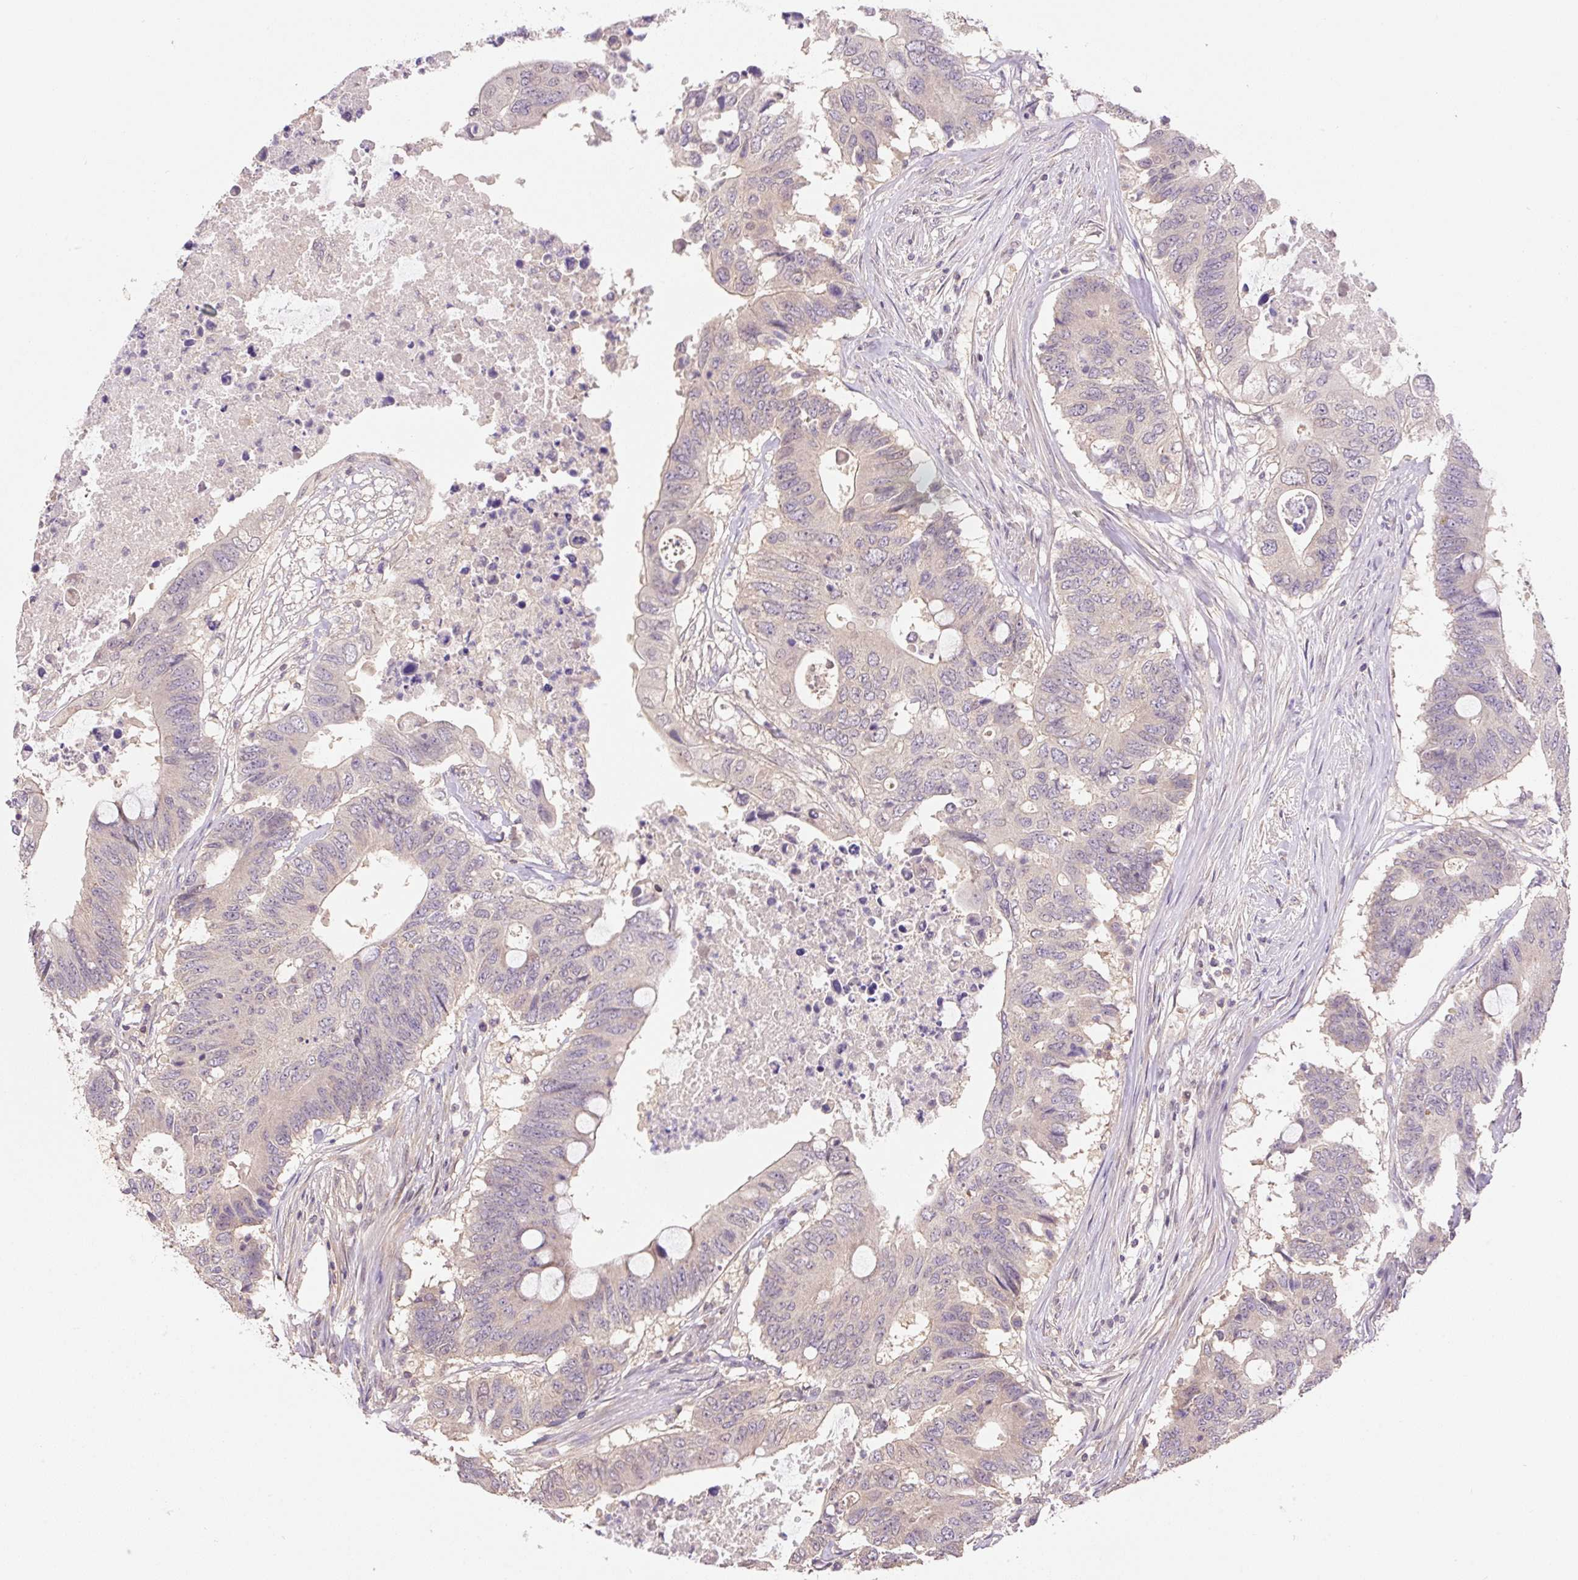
{"staining": {"intensity": "negative", "quantity": "none", "location": "none"}, "tissue": "colorectal cancer", "cell_type": "Tumor cells", "image_type": "cancer", "snomed": [{"axis": "morphology", "description": "Adenocarcinoma, NOS"}, {"axis": "topography", "description": "Colon"}], "caption": "DAB (3,3'-diaminobenzidine) immunohistochemical staining of adenocarcinoma (colorectal) displays no significant positivity in tumor cells.", "gene": "COX8A", "patient": {"sex": "male", "age": 71}}